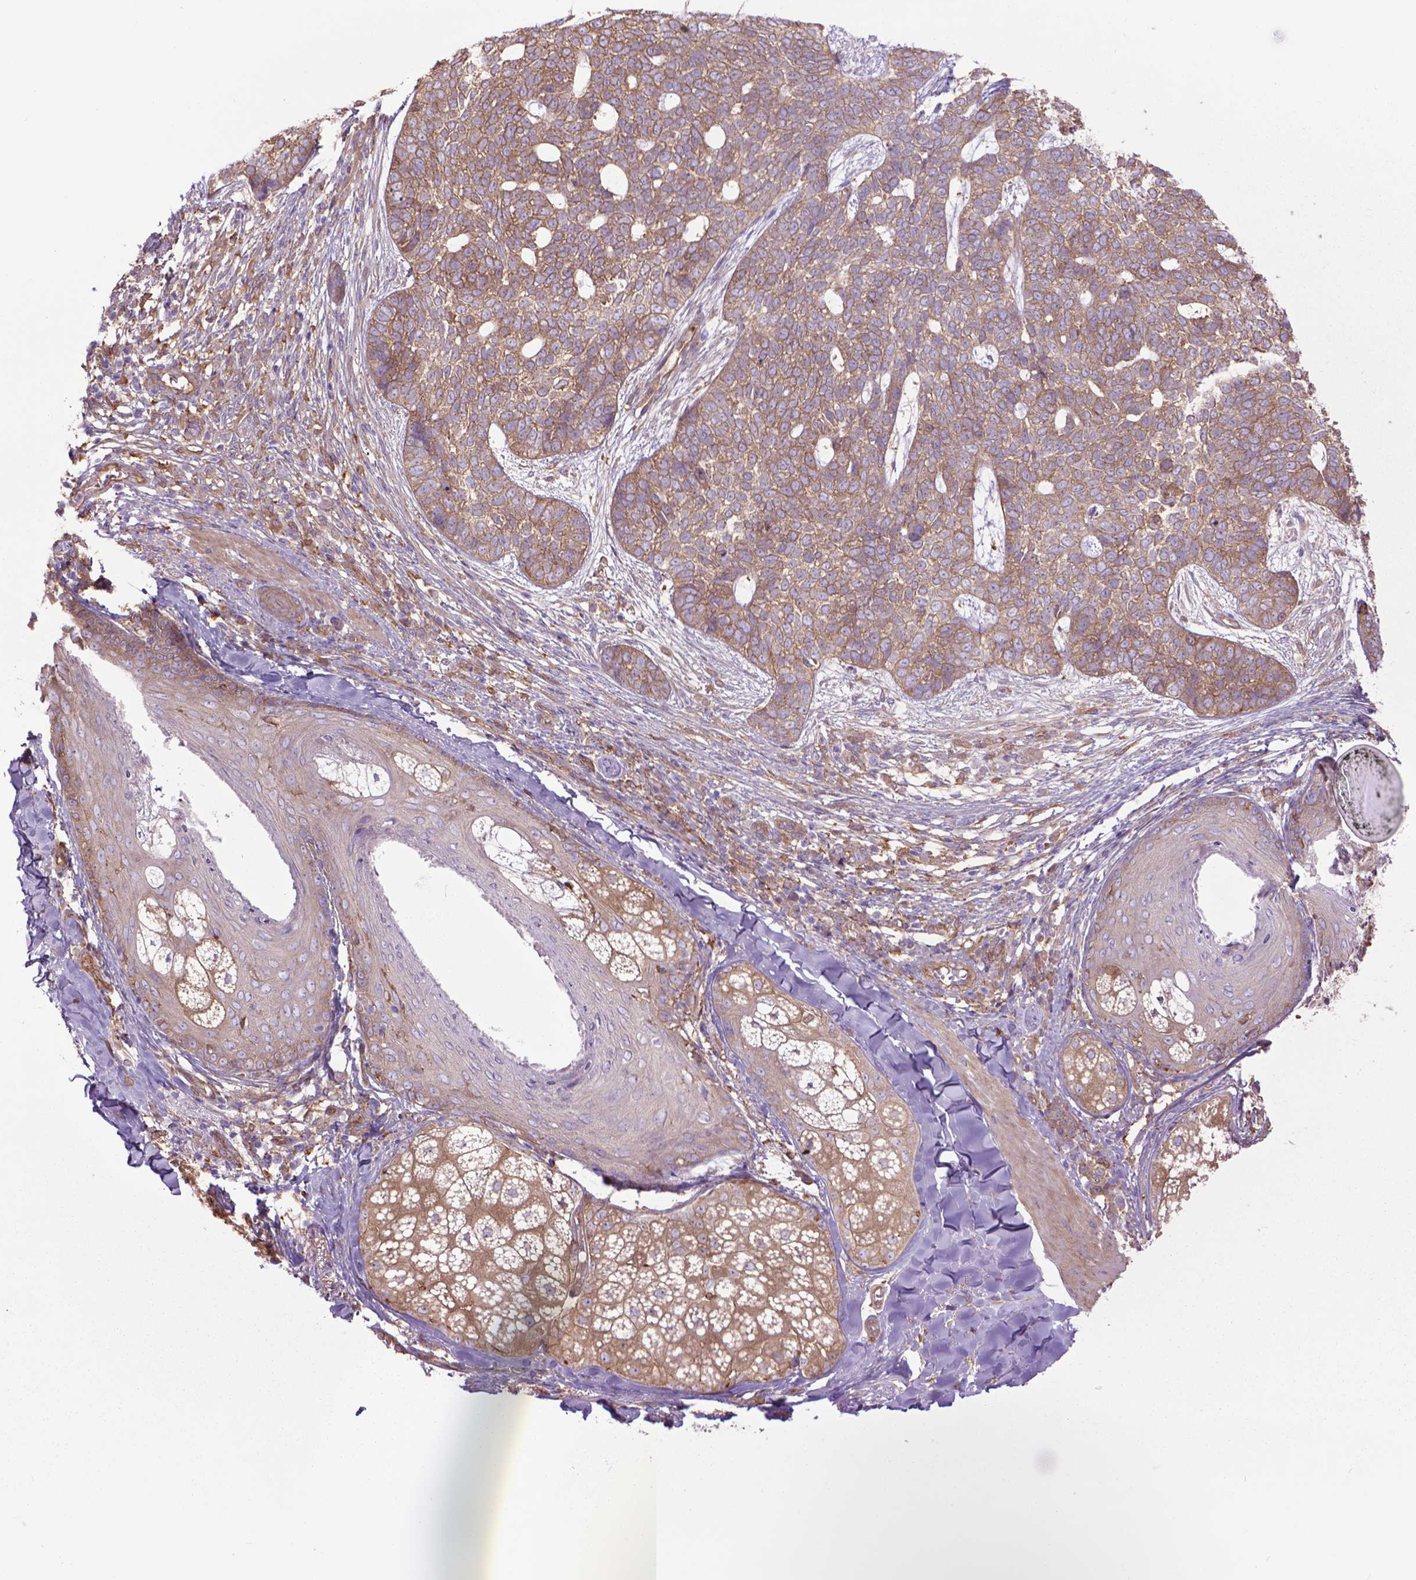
{"staining": {"intensity": "weak", "quantity": ">75%", "location": "cytoplasmic/membranous"}, "tissue": "skin cancer", "cell_type": "Tumor cells", "image_type": "cancer", "snomed": [{"axis": "morphology", "description": "Basal cell carcinoma"}, {"axis": "topography", "description": "Skin"}], "caption": "Brown immunohistochemical staining in skin basal cell carcinoma exhibits weak cytoplasmic/membranous staining in about >75% of tumor cells.", "gene": "CORO1B", "patient": {"sex": "female", "age": 69}}